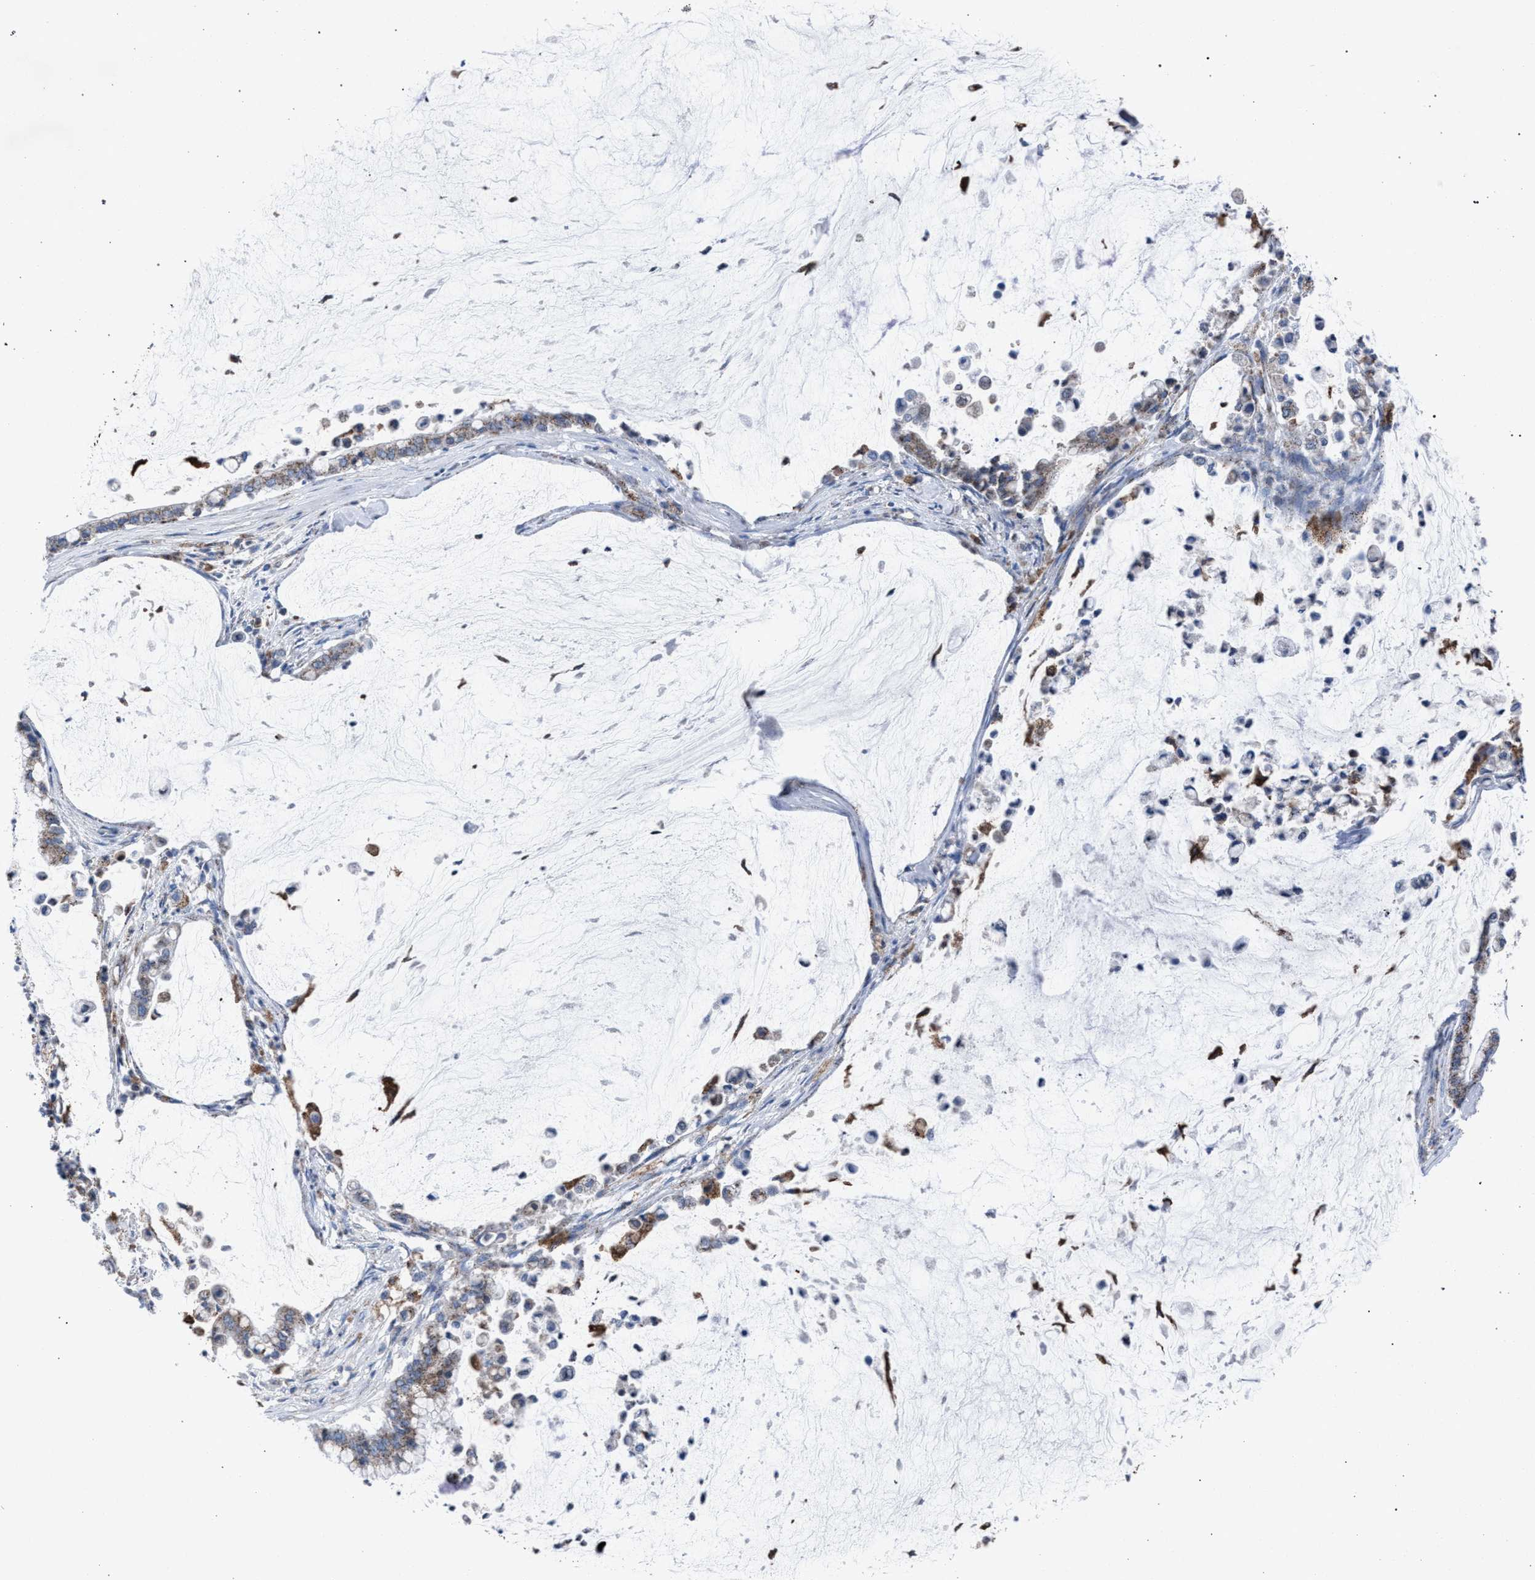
{"staining": {"intensity": "weak", "quantity": ">75%", "location": "cytoplasmic/membranous"}, "tissue": "pancreatic cancer", "cell_type": "Tumor cells", "image_type": "cancer", "snomed": [{"axis": "morphology", "description": "Adenocarcinoma, NOS"}, {"axis": "topography", "description": "Pancreas"}], "caption": "This micrograph reveals IHC staining of human pancreatic cancer, with low weak cytoplasmic/membranous expression in about >75% of tumor cells.", "gene": "HSD17B4", "patient": {"sex": "male", "age": 41}}